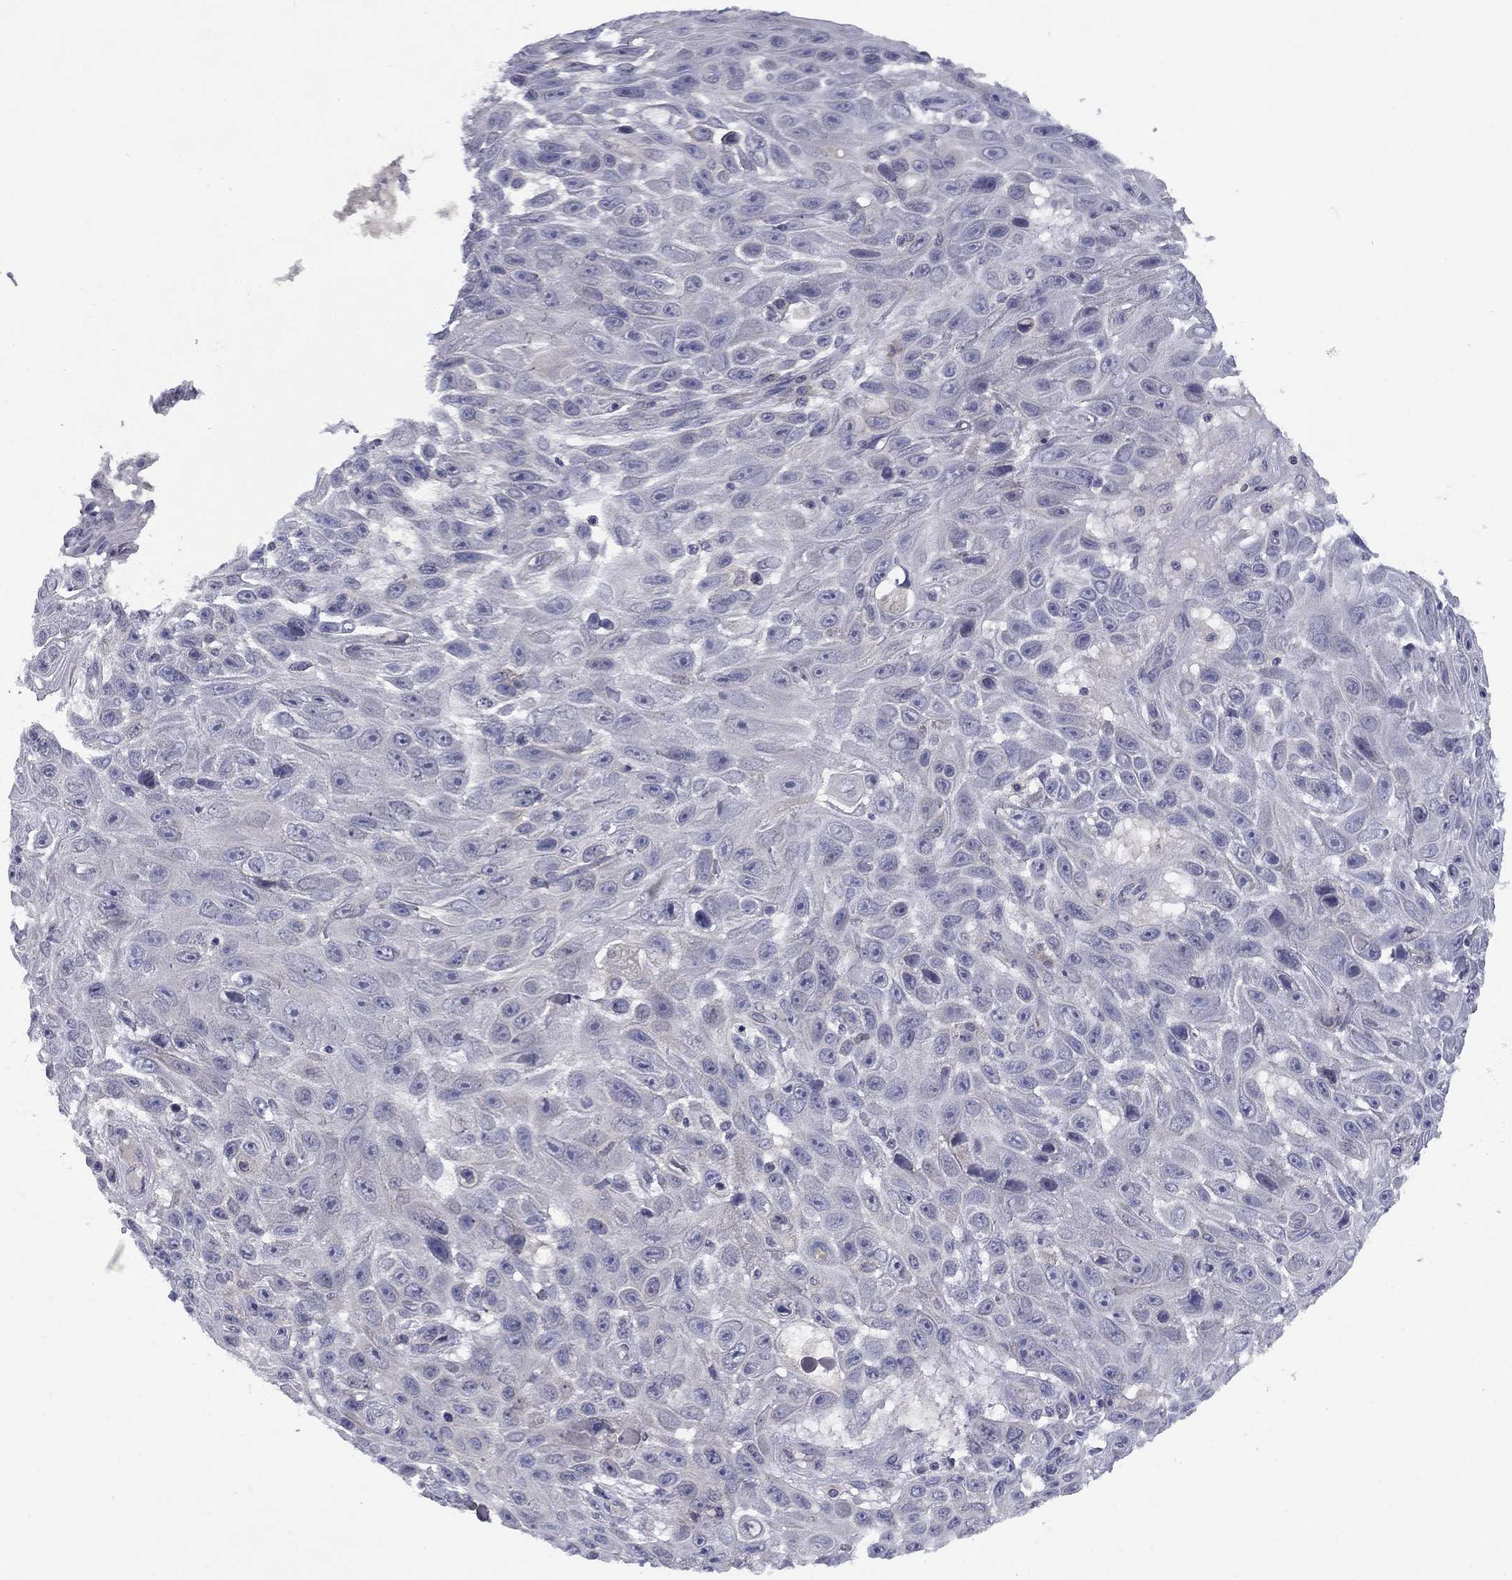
{"staining": {"intensity": "negative", "quantity": "none", "location": "none"}, "tissue": "skin cancer", "cell_type": "Tumor cells", "image_type": "cancer", "snomed": [{"axis": "morphology", "description": "Squamous cell carcinoma, NOS"}, {"axis": "topography", "description": "Skin"}], "caption": "A micrograph of human squamous cell carcinoma (skin) is negative for staining in tumor cells.", "gene": "CACNA1A", "patient": {"sex": "male", "age": 82}}